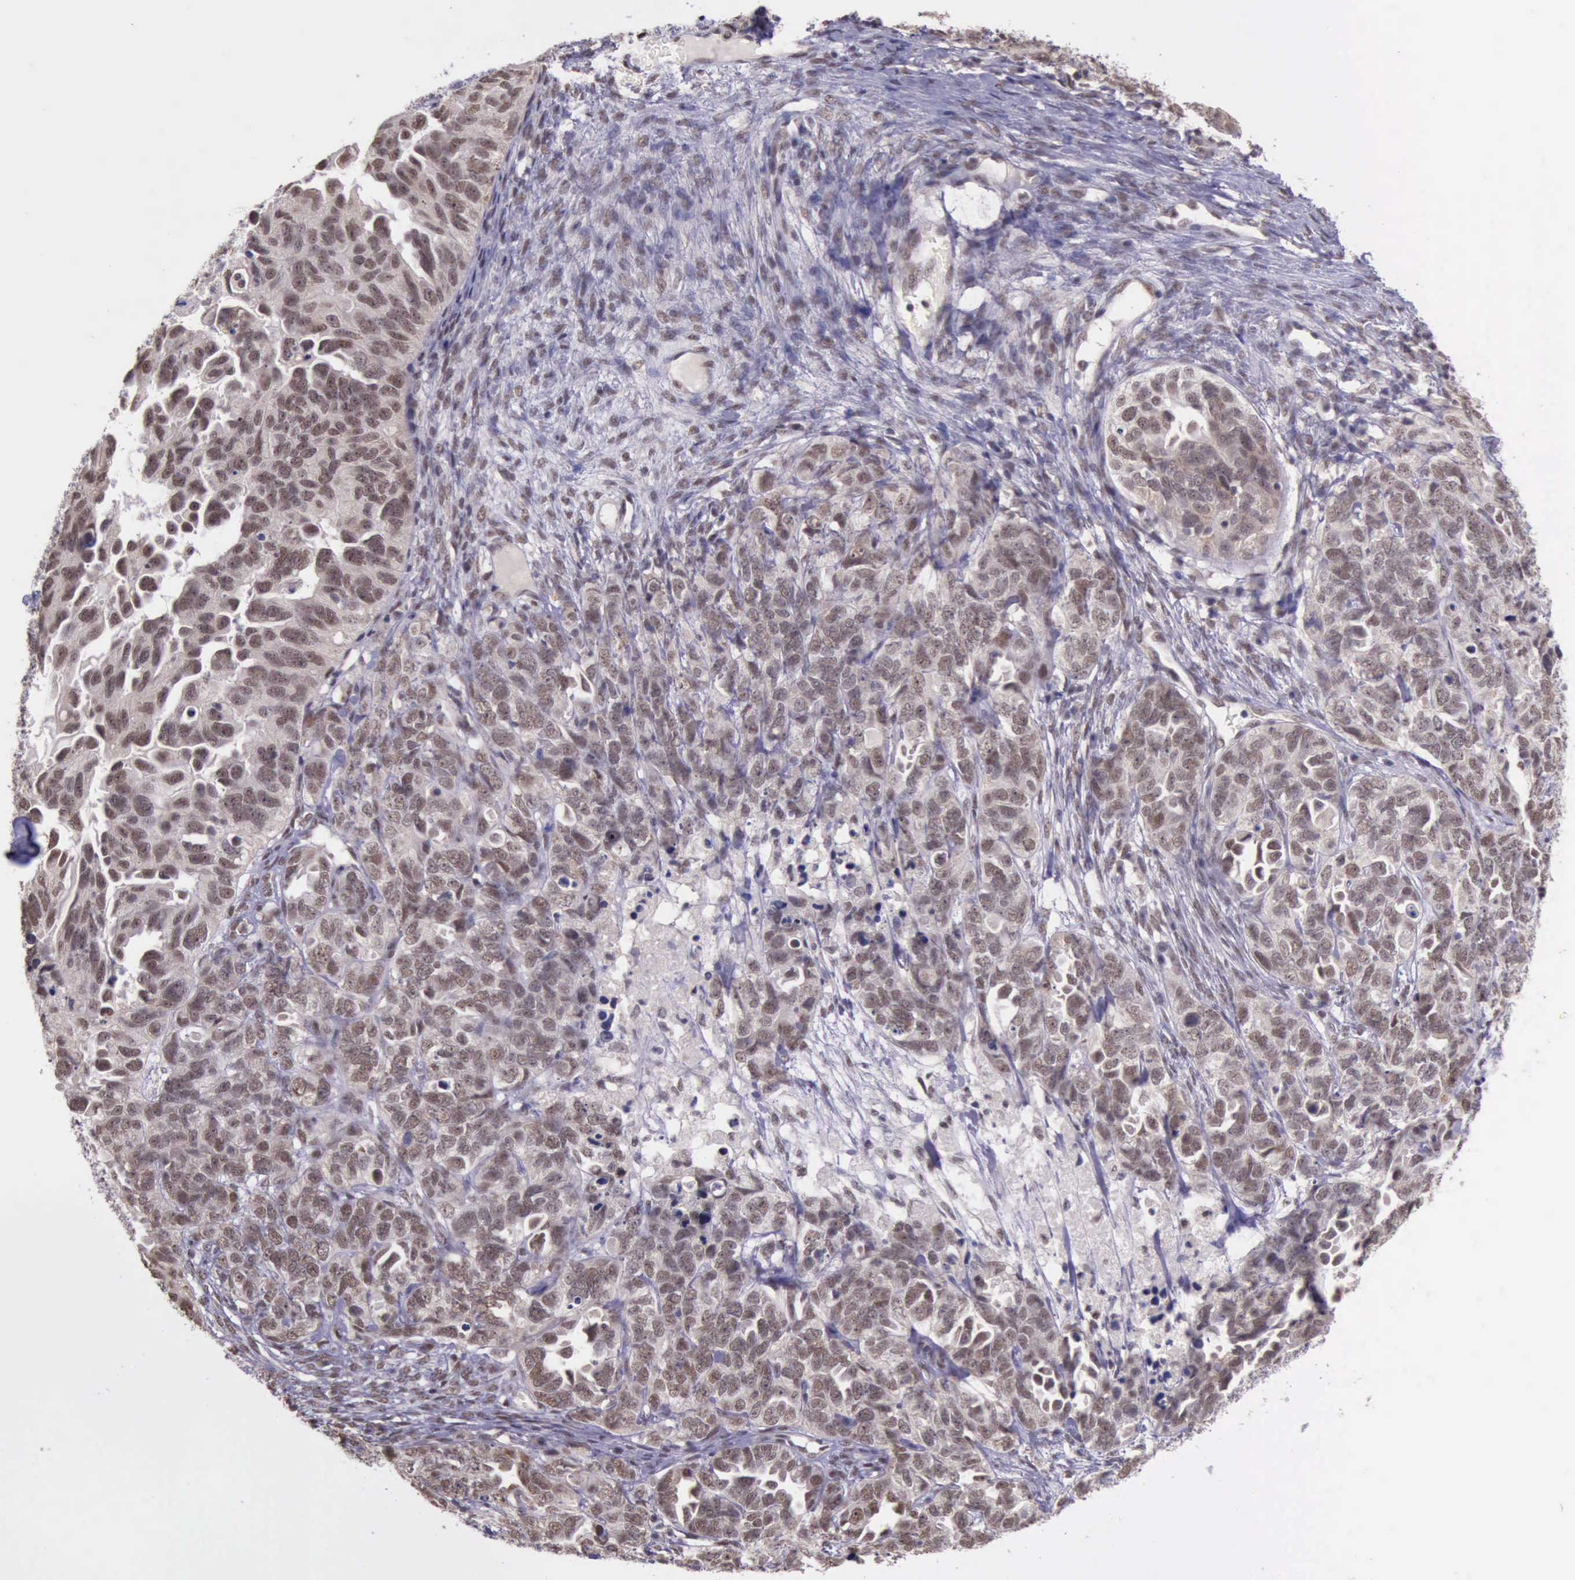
{"staining": {"intensity": "moderate", "quantity": ">75%", "location": "nuclear"}, "tissue": "ovarian cancer", "cell_type": "Tumor cells", "image_type": "cancer", "snomed": [{"axis": "morphology", "description": "Cystadenocarcinoma, serous, NOS"}, {"axis": "topography", "description": "Ovary"}], "caption": "Protein staining shows moderate nuclear positivity in approximately >75% of tumor cells in ovarian cancer. (DAB = brown stain, brightfield microscopy at high magnification).", "gene": "PRPF39", "patient": {"sex": "female", "age": 82}}